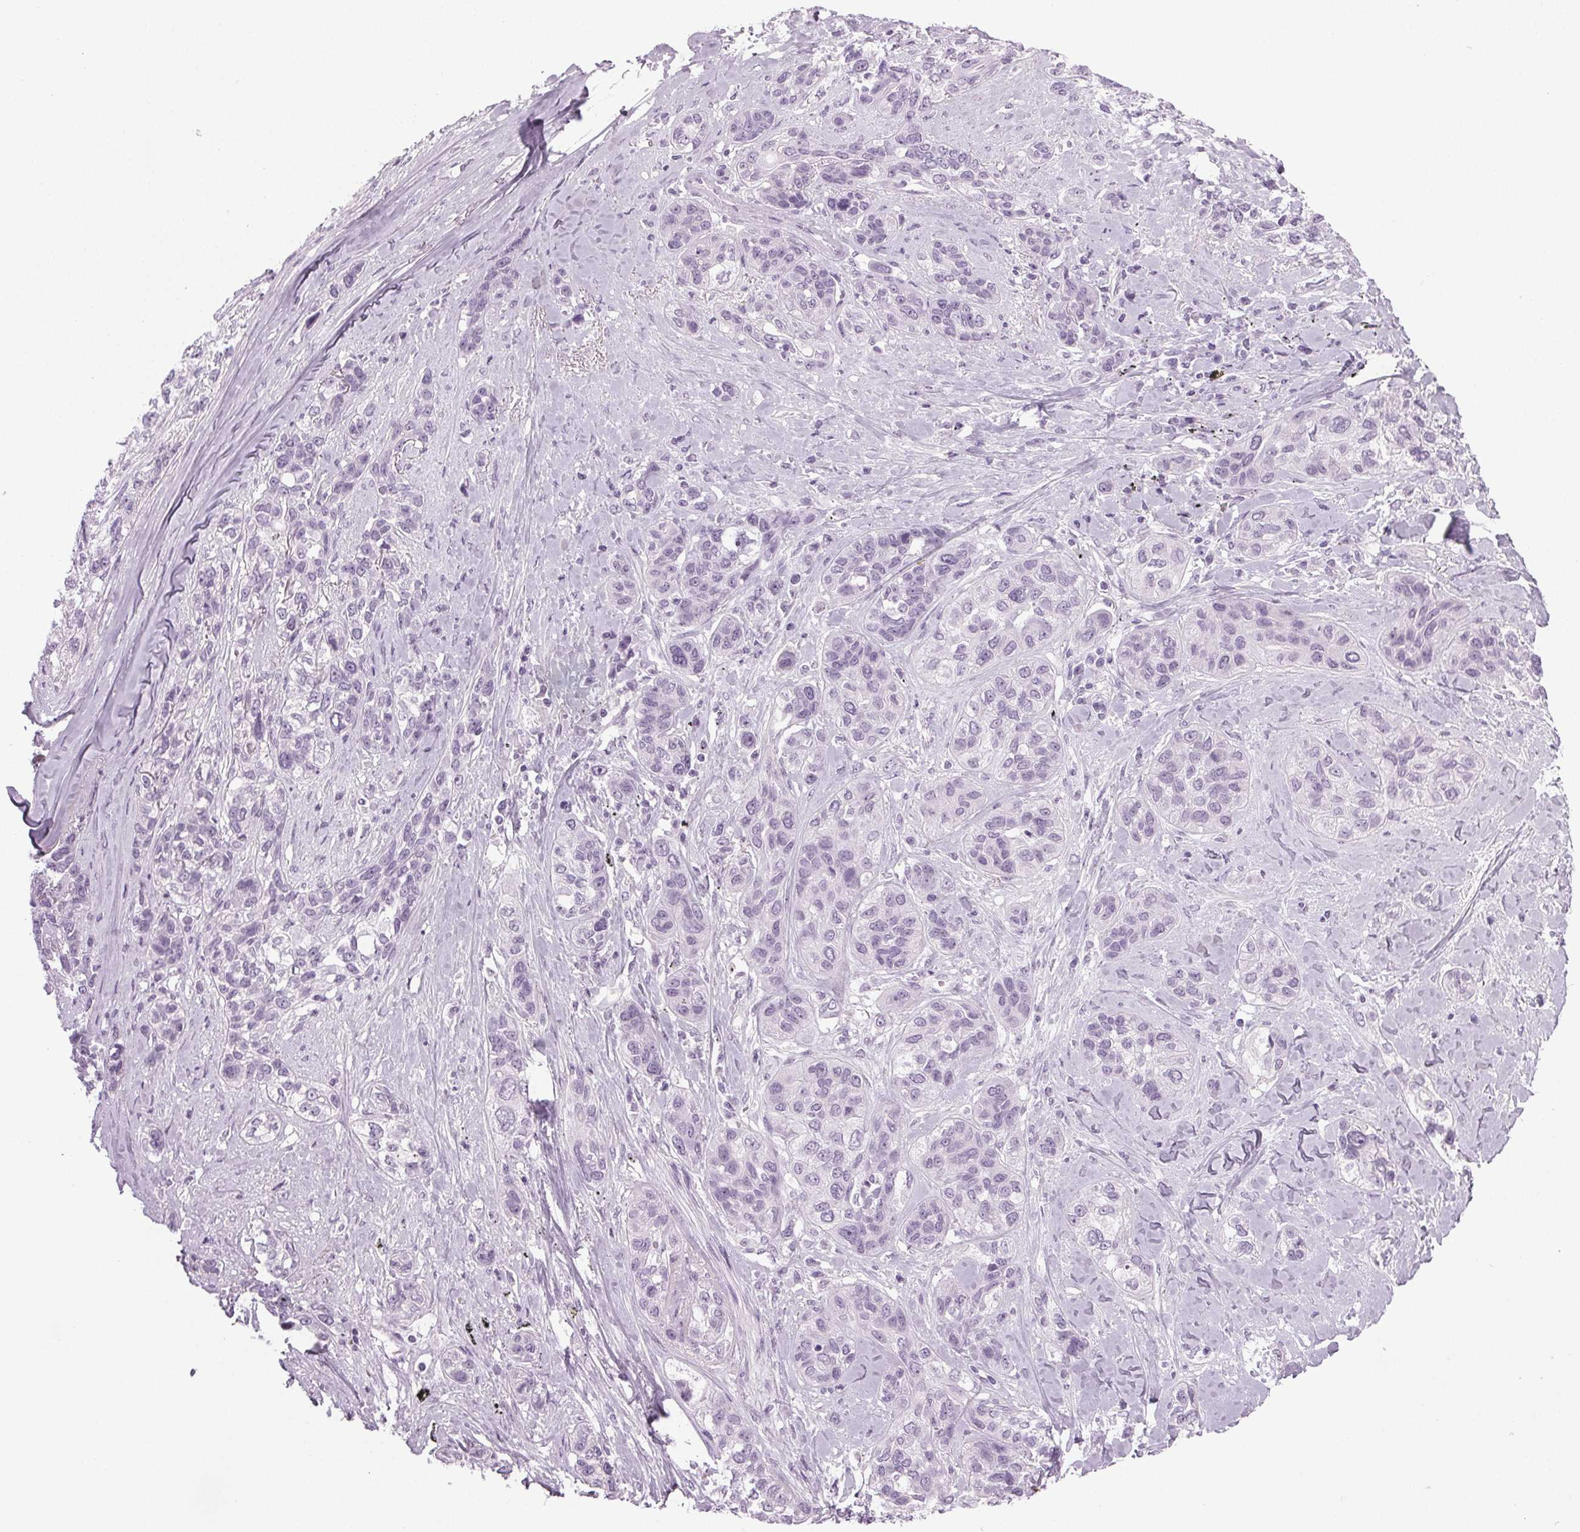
{"staining": {"intensity": "negative", "quantity": "none", "location": "none"}, "tissue": "lung cancer", "cell_type": "Tumor cells", "image_type": "cancer", "snomed": [{"axis": "morphology", "description": "Squamous cell carcinoma, NOS"}, {"axis": "topography", "description": "Lung"}], "caption": "Immunohistochemistry (IHC) of squamous cell carcinoma (lung) shows no staining in tumor cells.", "gene": "IGF2BP1", "patient": {"sex": "female", "age": 70}}